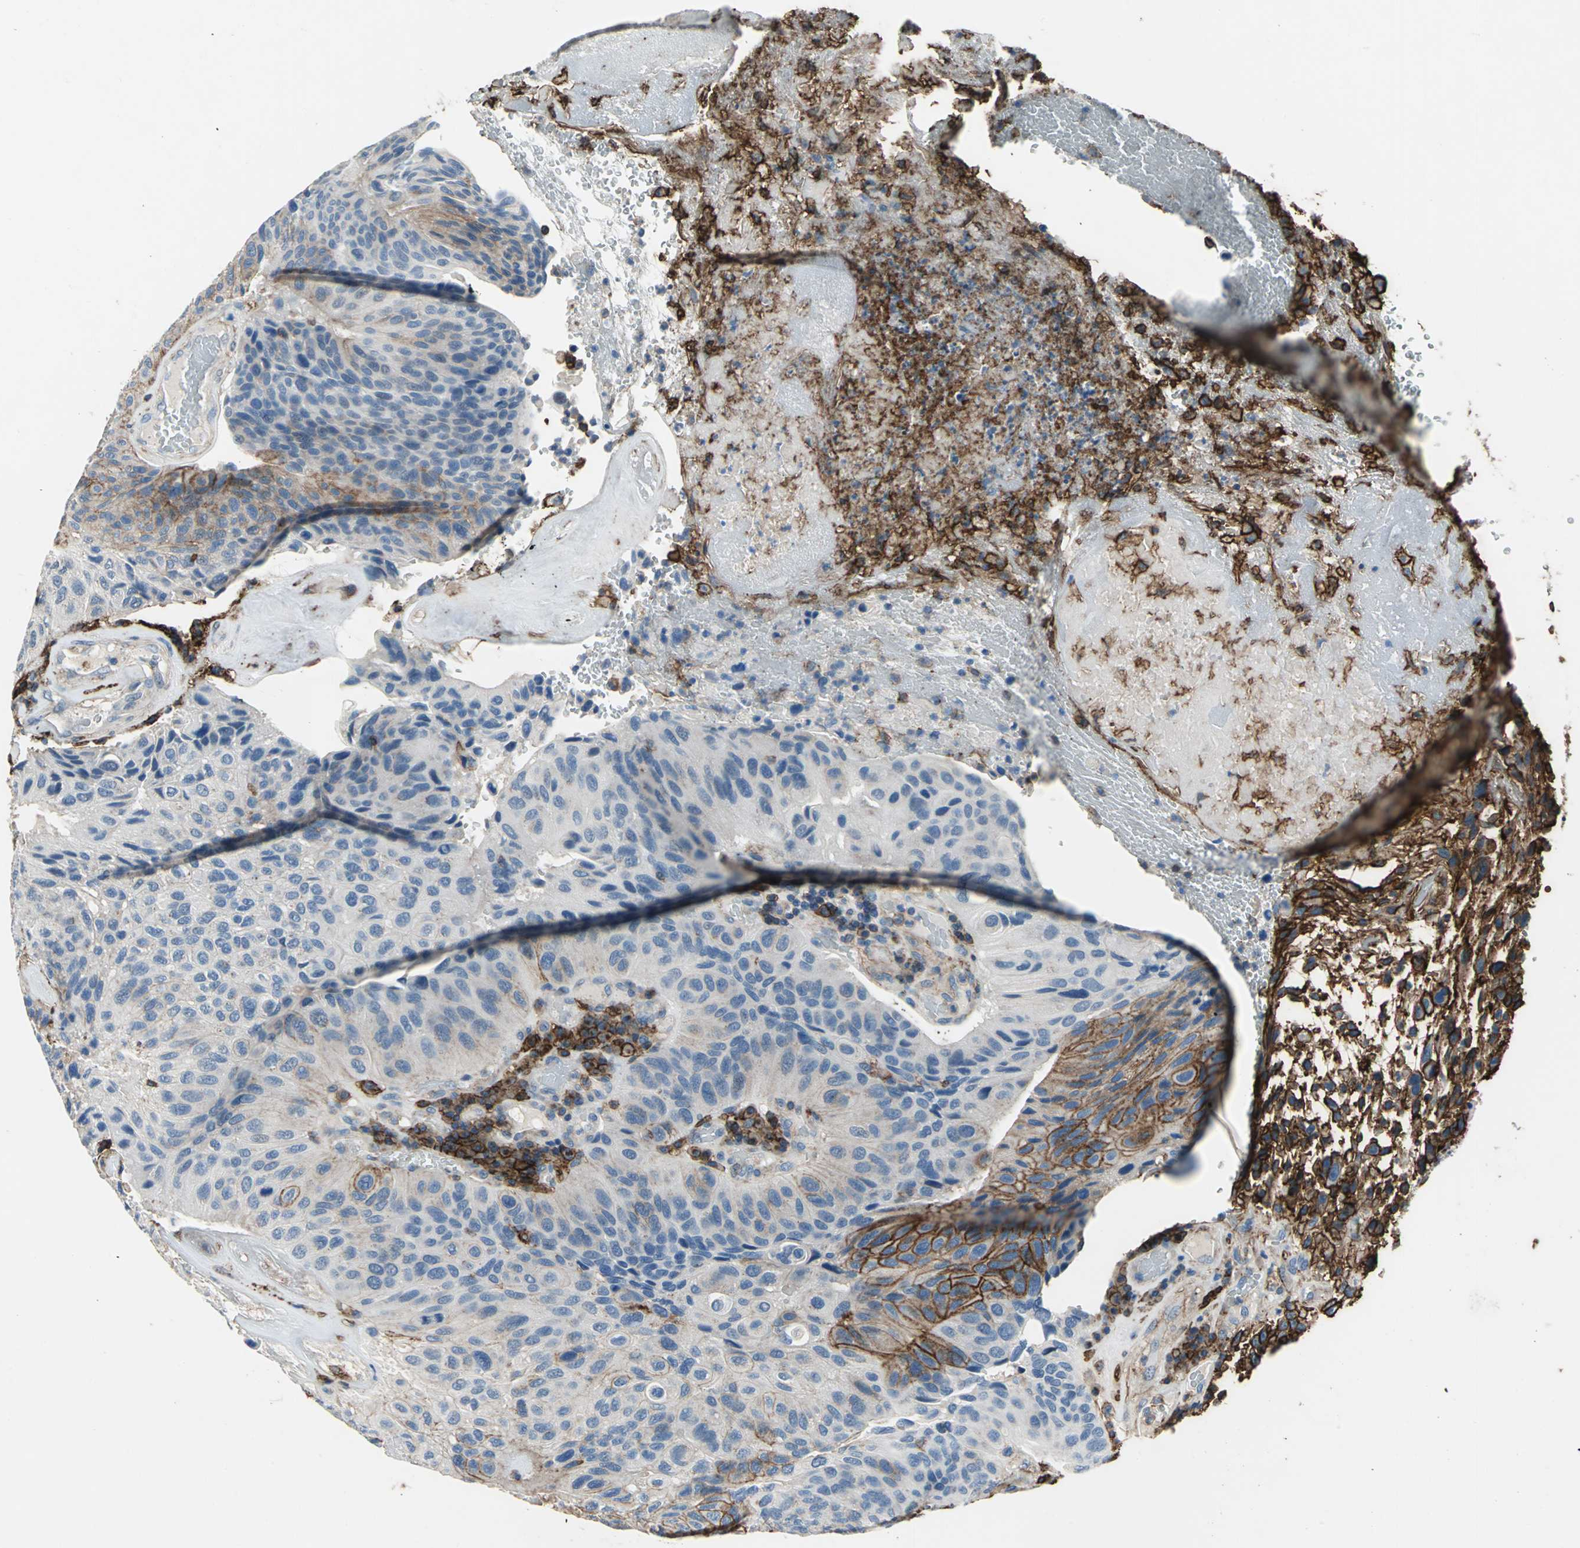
{"staining": {"intensity": "strong", "quantity": ">75%", "location": "cytoplasmic/membranous"}, "tissue": "urothelial cancer", "cell_type": "Tumor cells", "image_type": "cancer", "snomed": [{"axis": "morphology", "description": "Urothelial carcinoma, High grade"}, {"axis": "topography", "description": "Urinary bladder"}], "caption": "Immunohistochemistry (IHC) photomicrograph of neoplastic tissue: human high-grade urothelial carcinoma stained using immunohistochemistry (IHC) displays high levels of strong protein expression localized specifically in the cytoplasmic/membranous of tumor cells, appearing as a cytoplasmic/membranous brown color.", "gene": "CD44", "patient": {"sex": "male", "age": 66}}